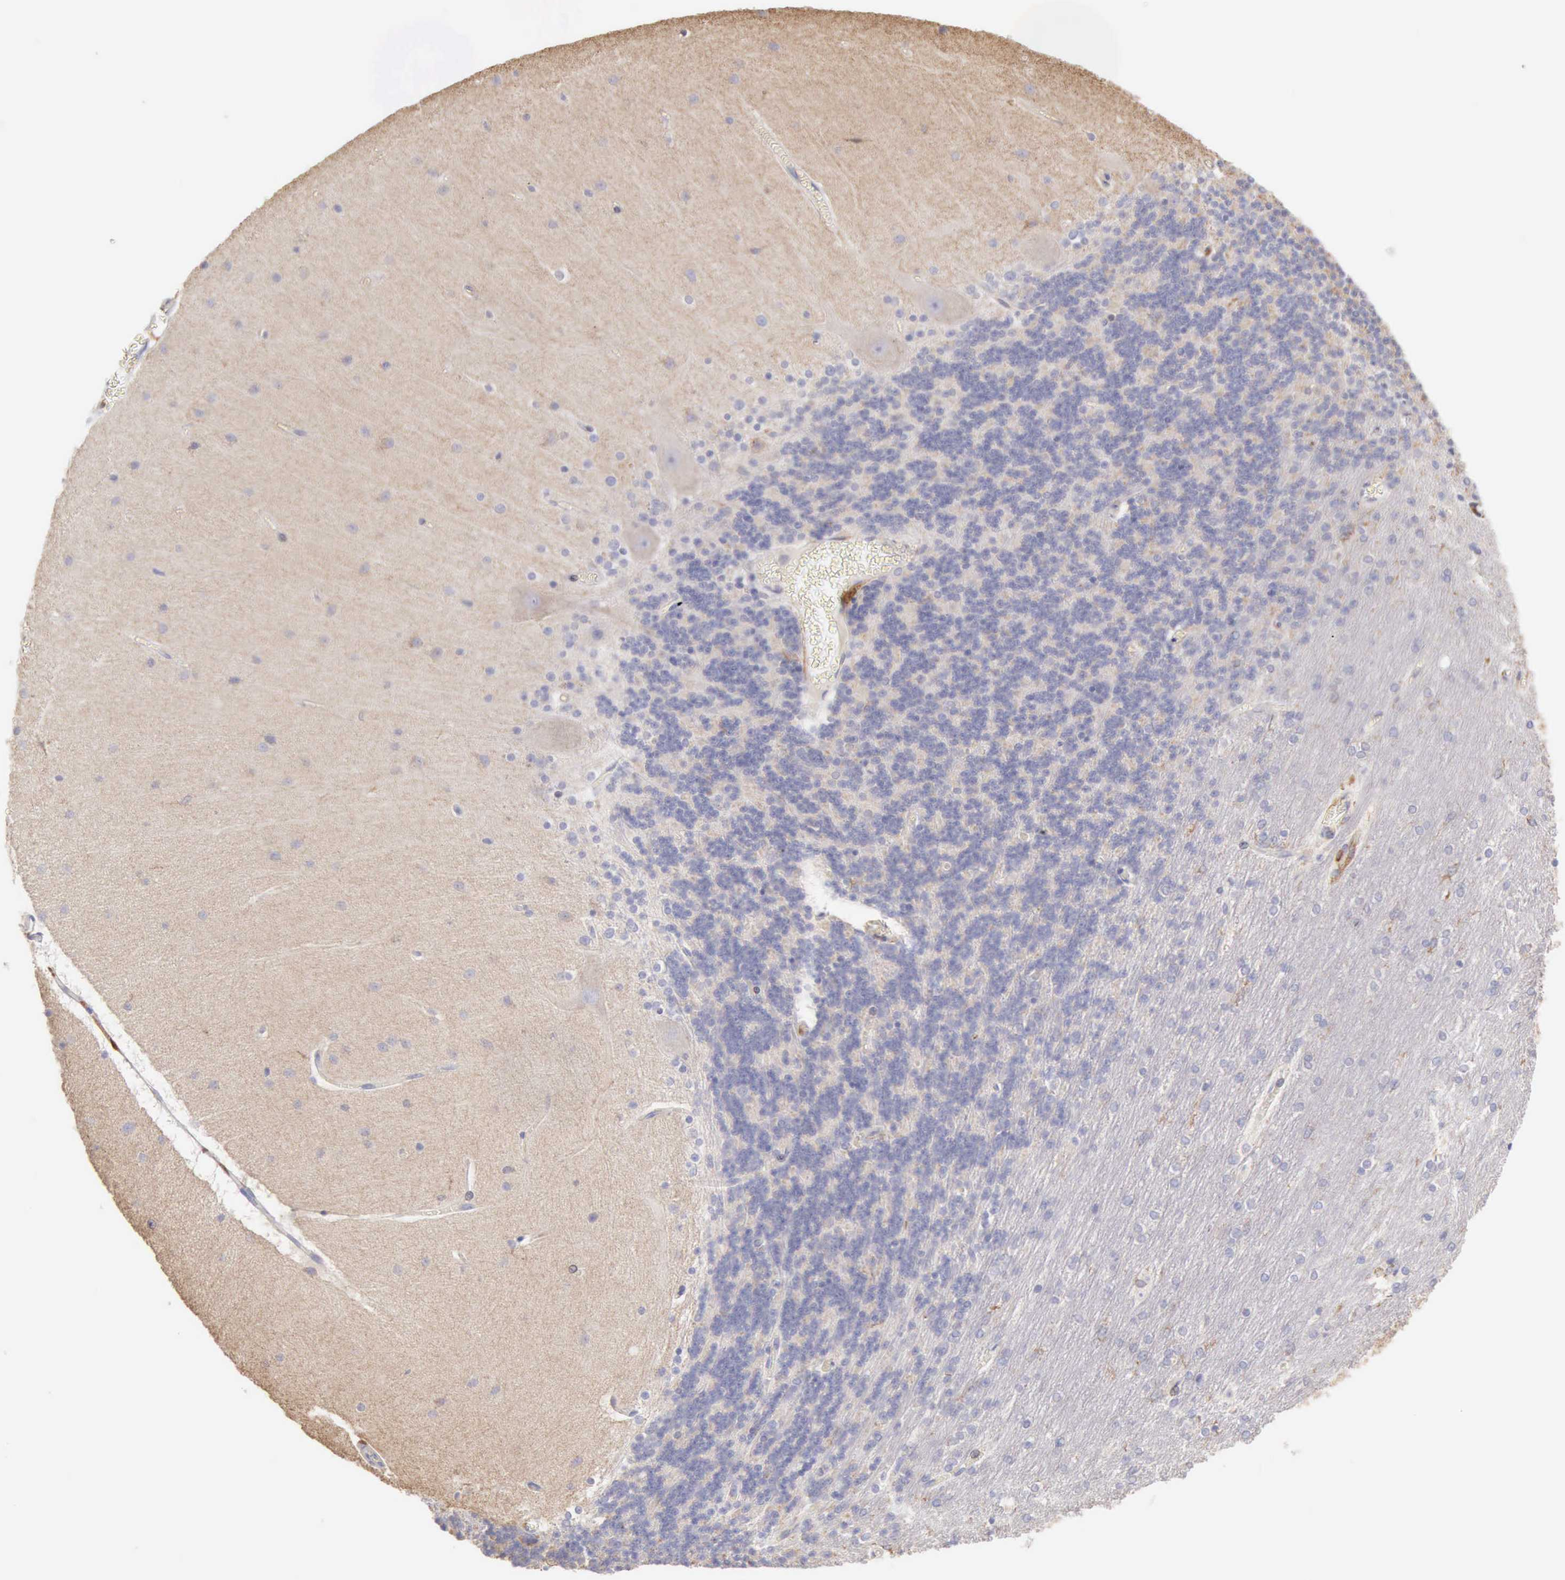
{"staining": {"intensity": "negative", "quantity": "none", "location": "none"}, "tissue": "cerebellum", "cell_type": "Cells in granular layer", "image_type": "normal", "snomed": [{"axis": "morphology", "description": "Normal tissue, NOS"}, {"axis": "topography", "description": "Cerebellum"}], "caption": "Cells in granular layer are negative for brown protein staining in benign cerebellum. The staining was performed using DAB (3,3'-diaminobenzidine) to visualize the protein expression in brown, while the nuclei were stained in blue with hematoxylin (Magnification: 20x).", "gene": "ARHGAP4", "patient": {"sex": "female", "age": 54}}